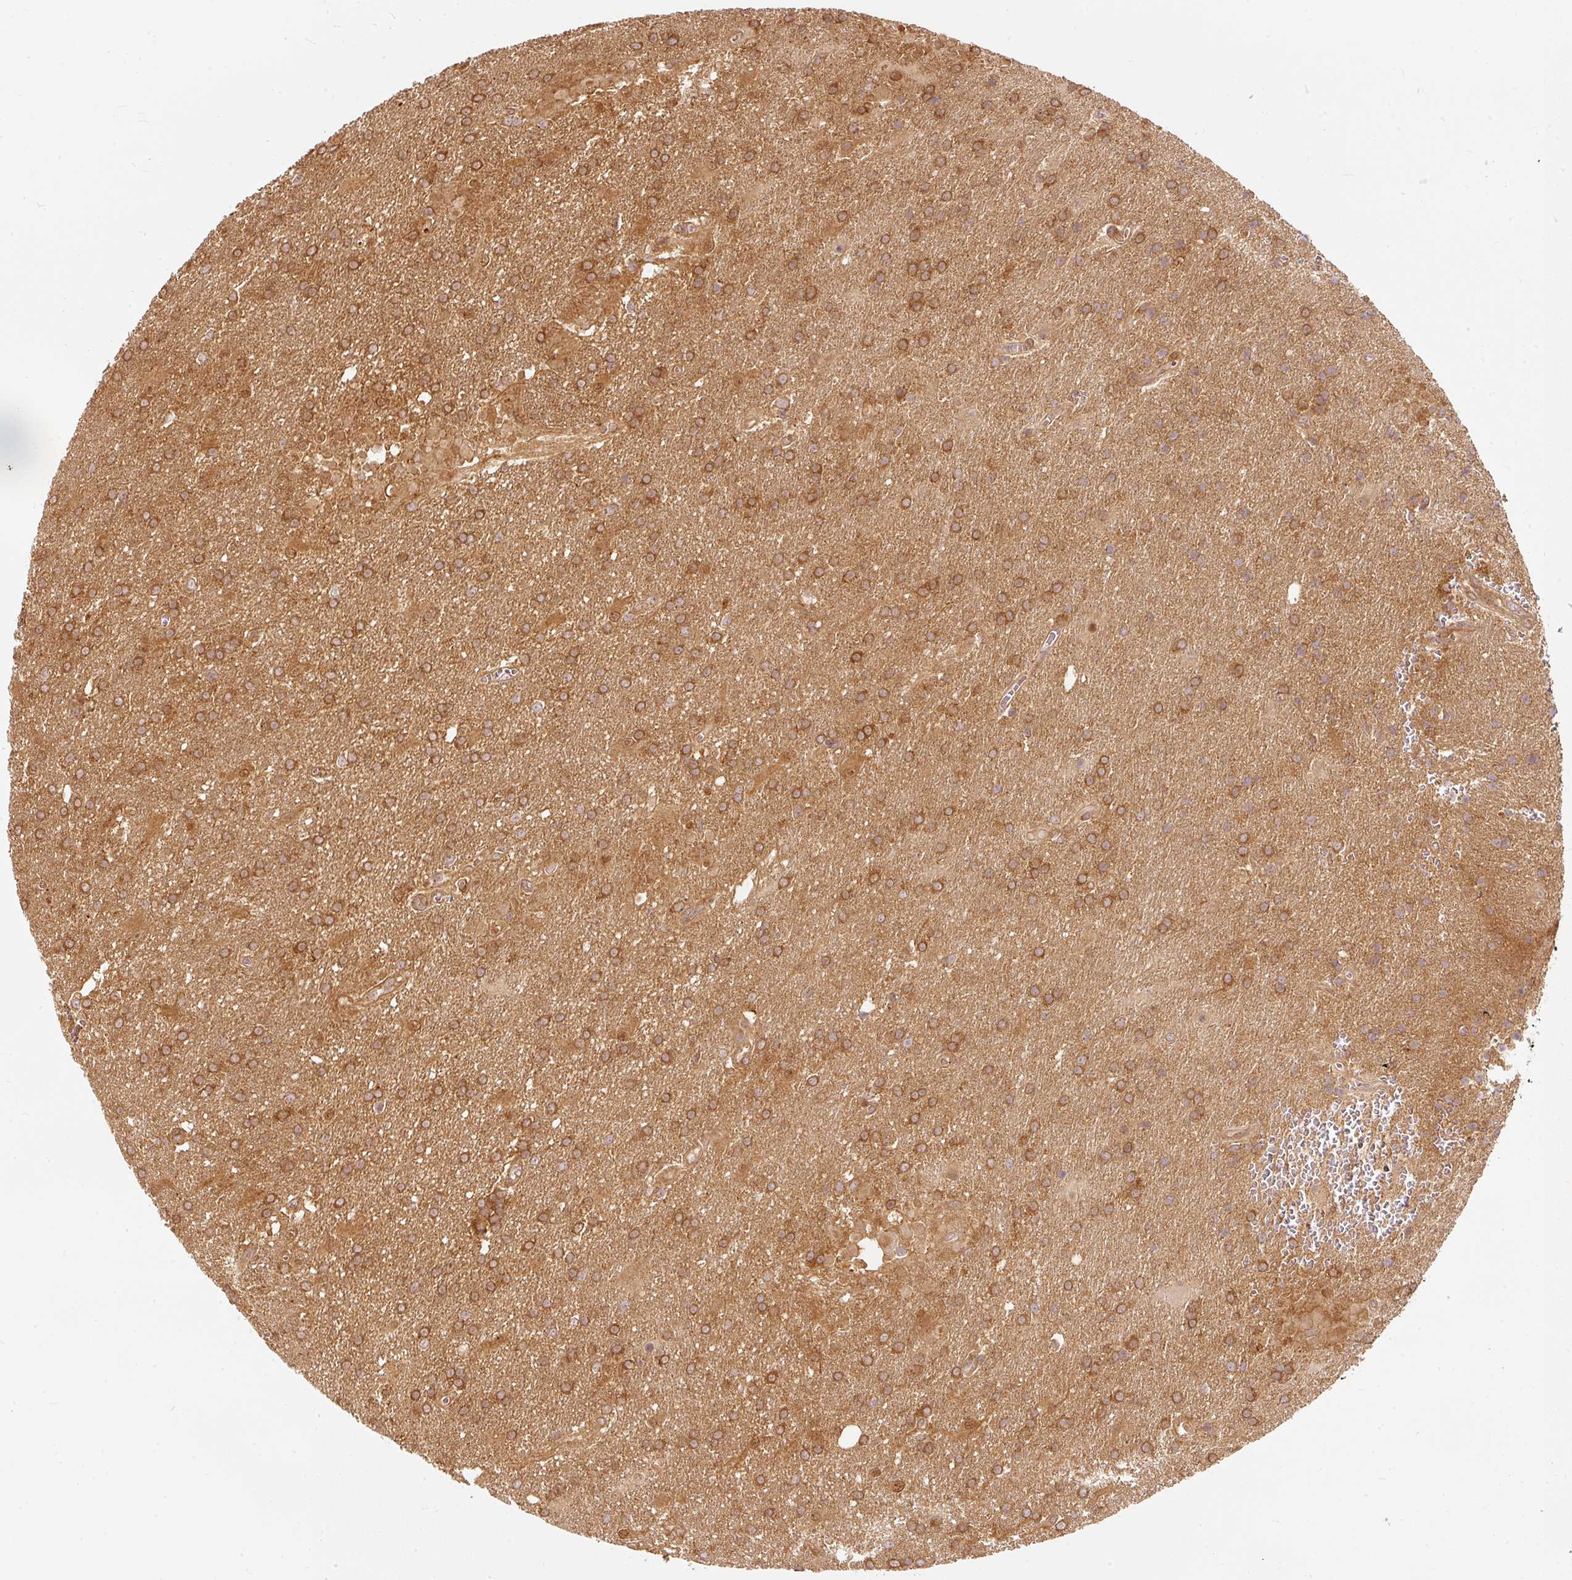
{"staining": {"intensity": "moderate", "quantity": ">75%", "location": "cytoplasmic/membranous"}, "tissue": "glioma", "cell_type": "Tumor cells", "image_type": "cancer", "snomed": [{"axis": "morphology", "description": "Glioma, malignant, Low grade"}, {"axis": "topography", "description": "Brain"}], "caption": "Immunohistochemistry (IHC) of malignant low-grade glioma shows medium levels of moderate cytoplasmic/membranous staining in about >75% of tumor cells.", "gene": "EIF3B", "patient": {"sex": "male", "age": 66}}